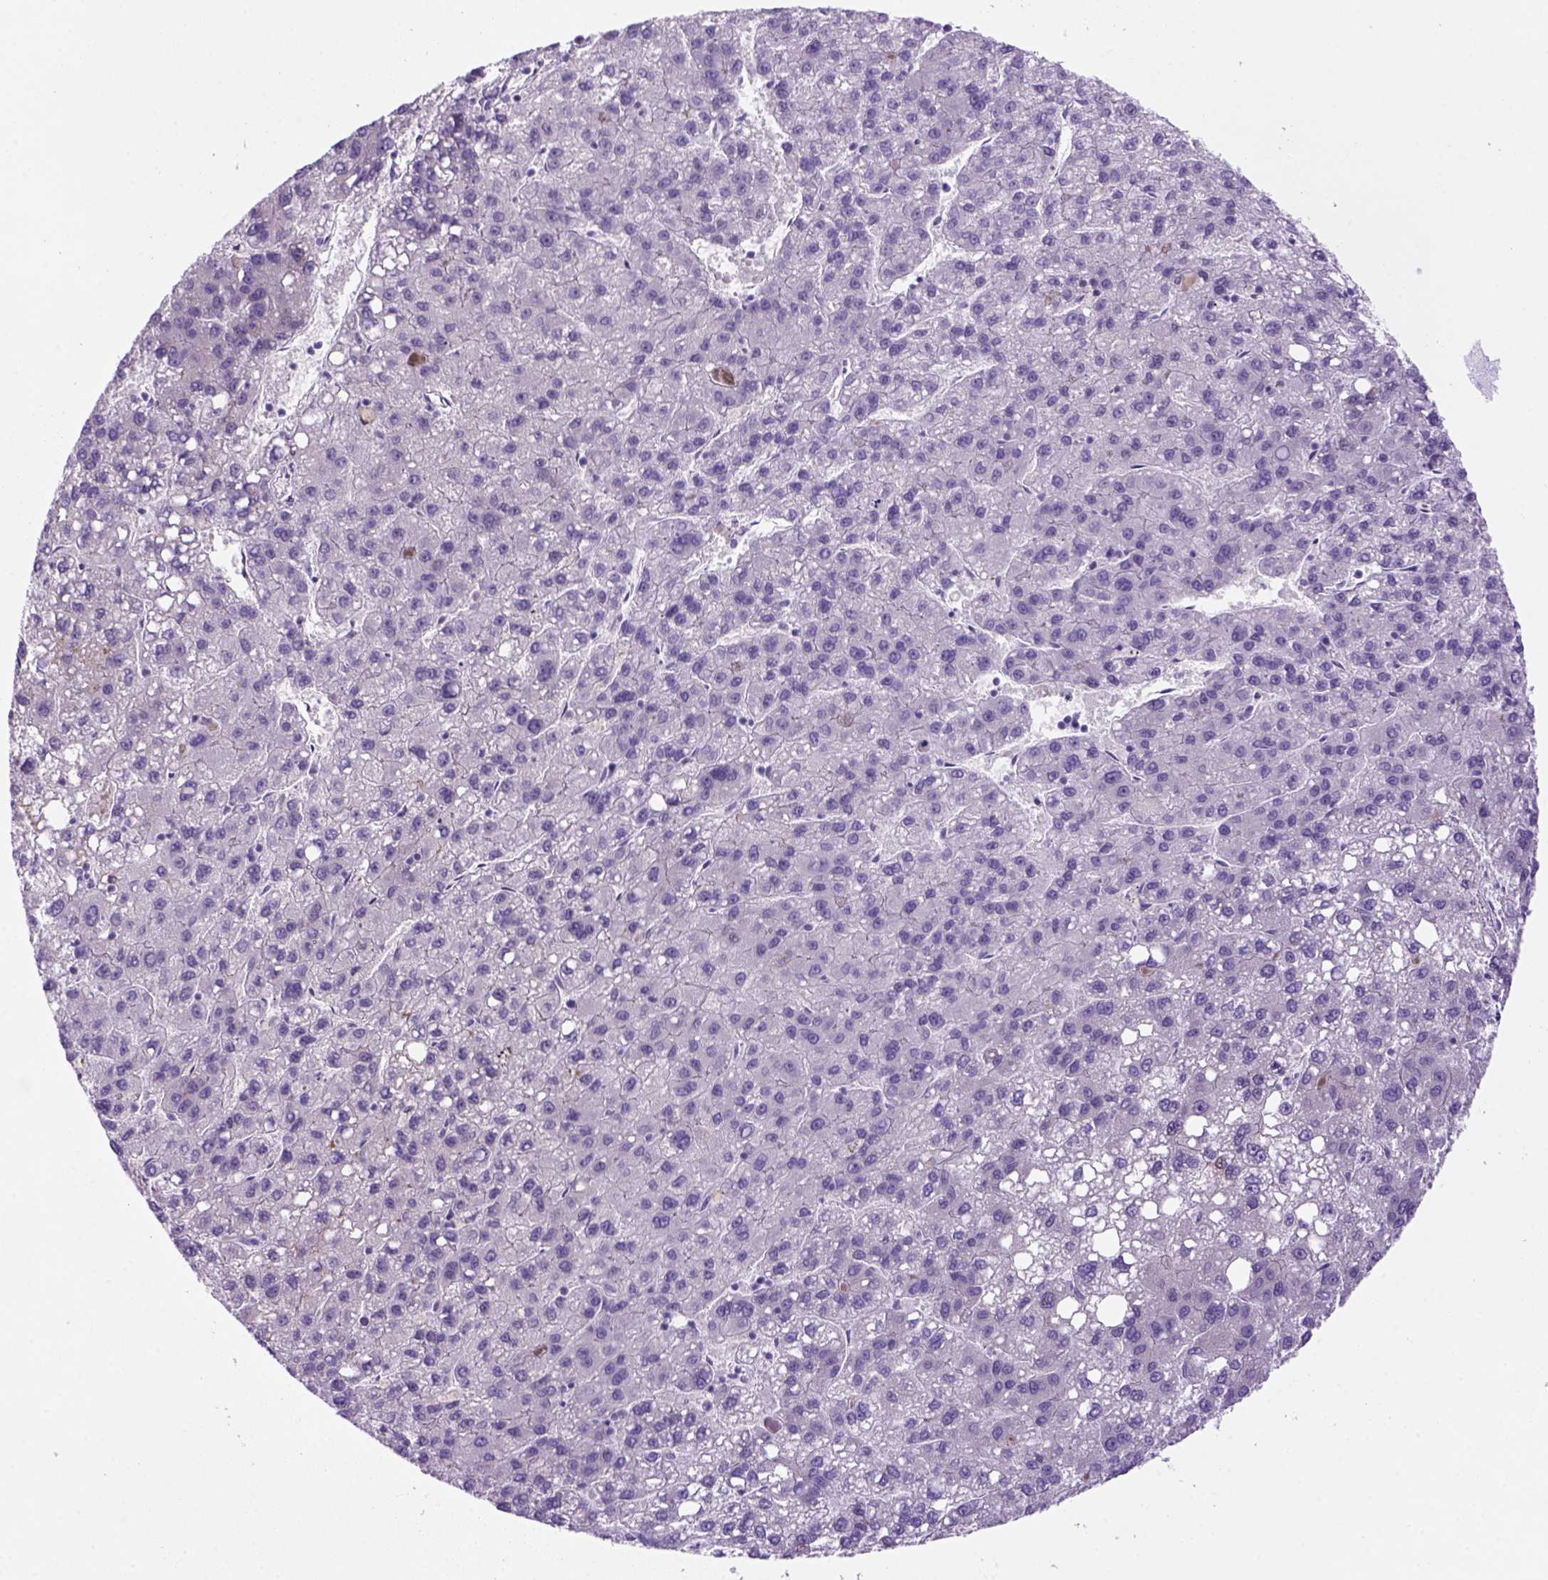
{"staining": {"intensity": "negative", "quantity": "none", "location": "none"}, "tissue": "liver cancer", "cell_type": "Tumor cells", "image_type": "cancer", "snomed": [{"axis": "morphology", "description": "Carcinoma, Hepatocellular, NOS"}, {"axis": "topography", "description": "Liver"}], "caption": "High power microscopy histopathology image of an immunohistochemistry image of liver hepatocellular carcinoma, revealing no significant expression in tumor cells. The staining was performed using DAB to visualize the protein expression in brown, while the nuclei were stained in blue with hematoxylin (Magnification: 20x).", "gene": "DNAH11", "patient": {"sex": "female", "age": 82}}